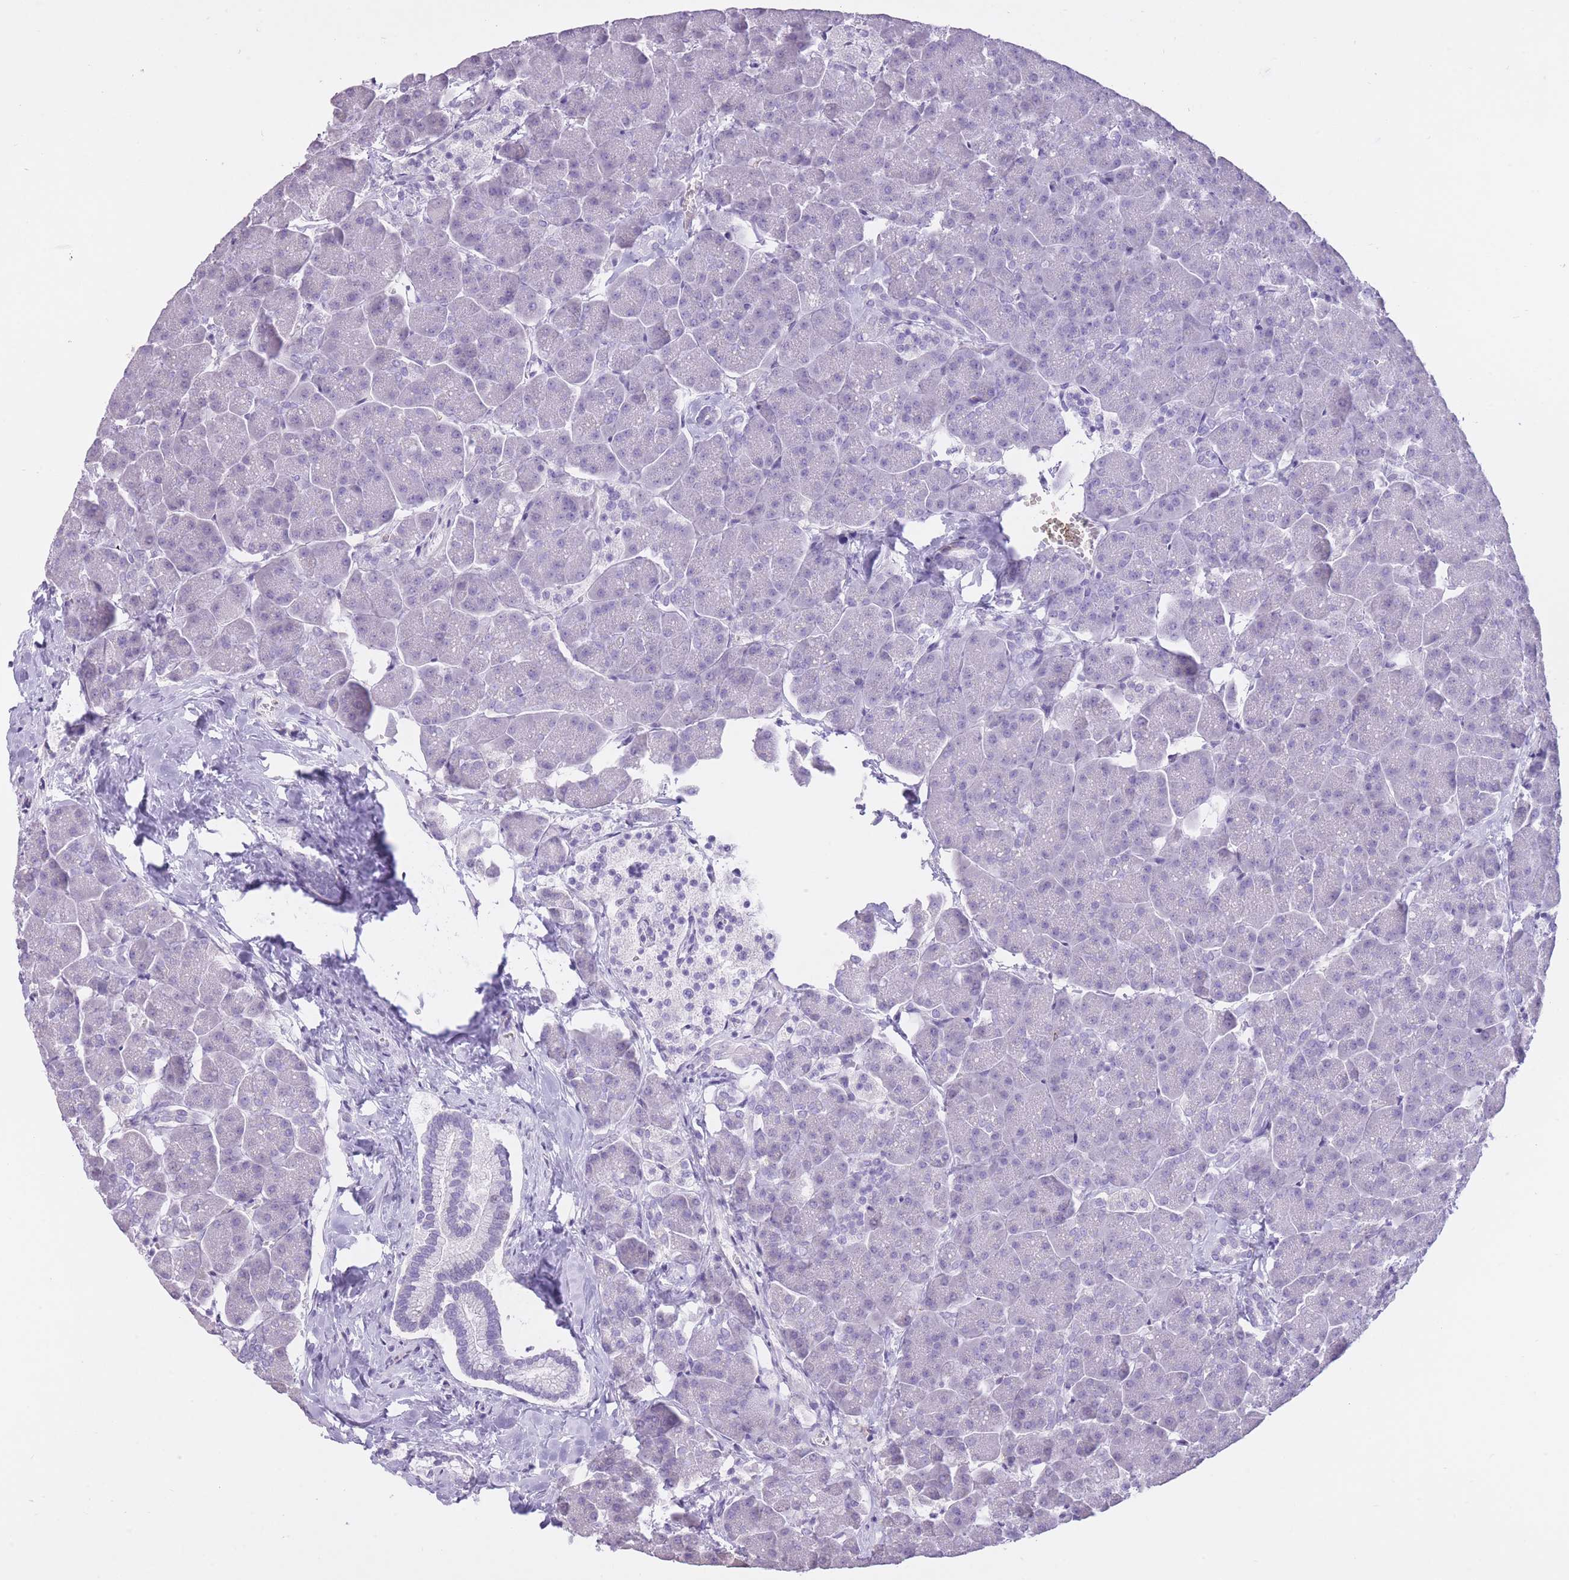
{"staining": {"intensity": "negative", "quantity": "none", "location": "none"}, "tissue": "pancreas", "cell_type": "Exocrine glandular cells", "image_type": "normal", "snomed": [{"axis": "morphology", "description": "Normal tissue, NOS"}, {"axis": "topography", "description": "Pancreas"}, {"axis": "topography", "description": "Peripheral nerve tissue"}], "caption": "IHC histopathology image of benign human pancreas stained for a protein (brown), which exhibits no expression in exocrine glandular cells.", "gene": "WDR70", "patient": {"sex": "male", "age": 54}}